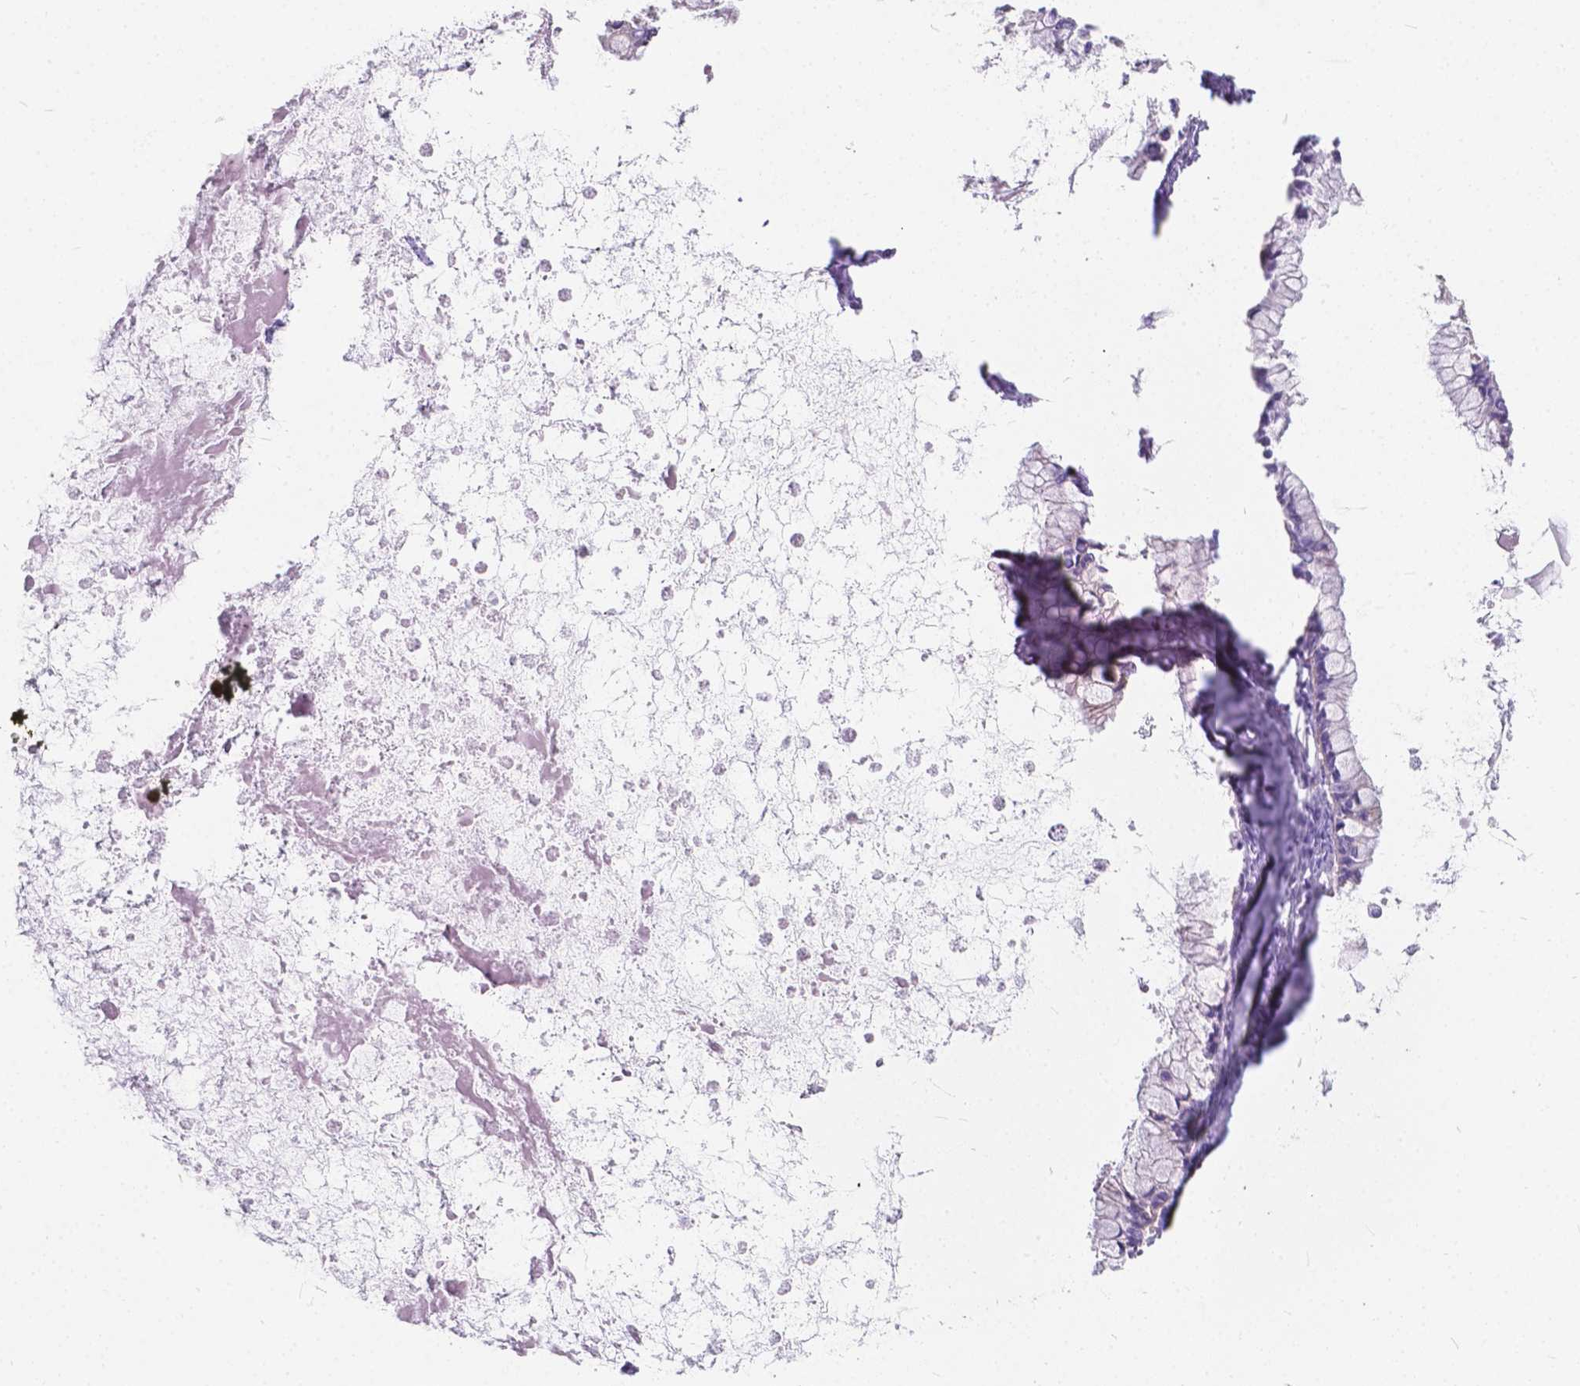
{"staining": {"intensity": "negative", "quantity": "none", "location": "none"}, "tissue": "ovarian cancer", "cell_type": "Tumor cells", "image_type": "cancer", "snomed": [{"axis": "morphology", "description": "Cystadenocarcinoma, mucinous, NOS"}, {"axis": "topography", "description": "Ovary"}], "caption": "A histopathology image of ovarian cancer stained for a protein demonstrates no brown staining in tumor cells. Nuclei are stained in blue.", "gene": "KIAA0040", "patient": {"sex": "female", "age": 67}}